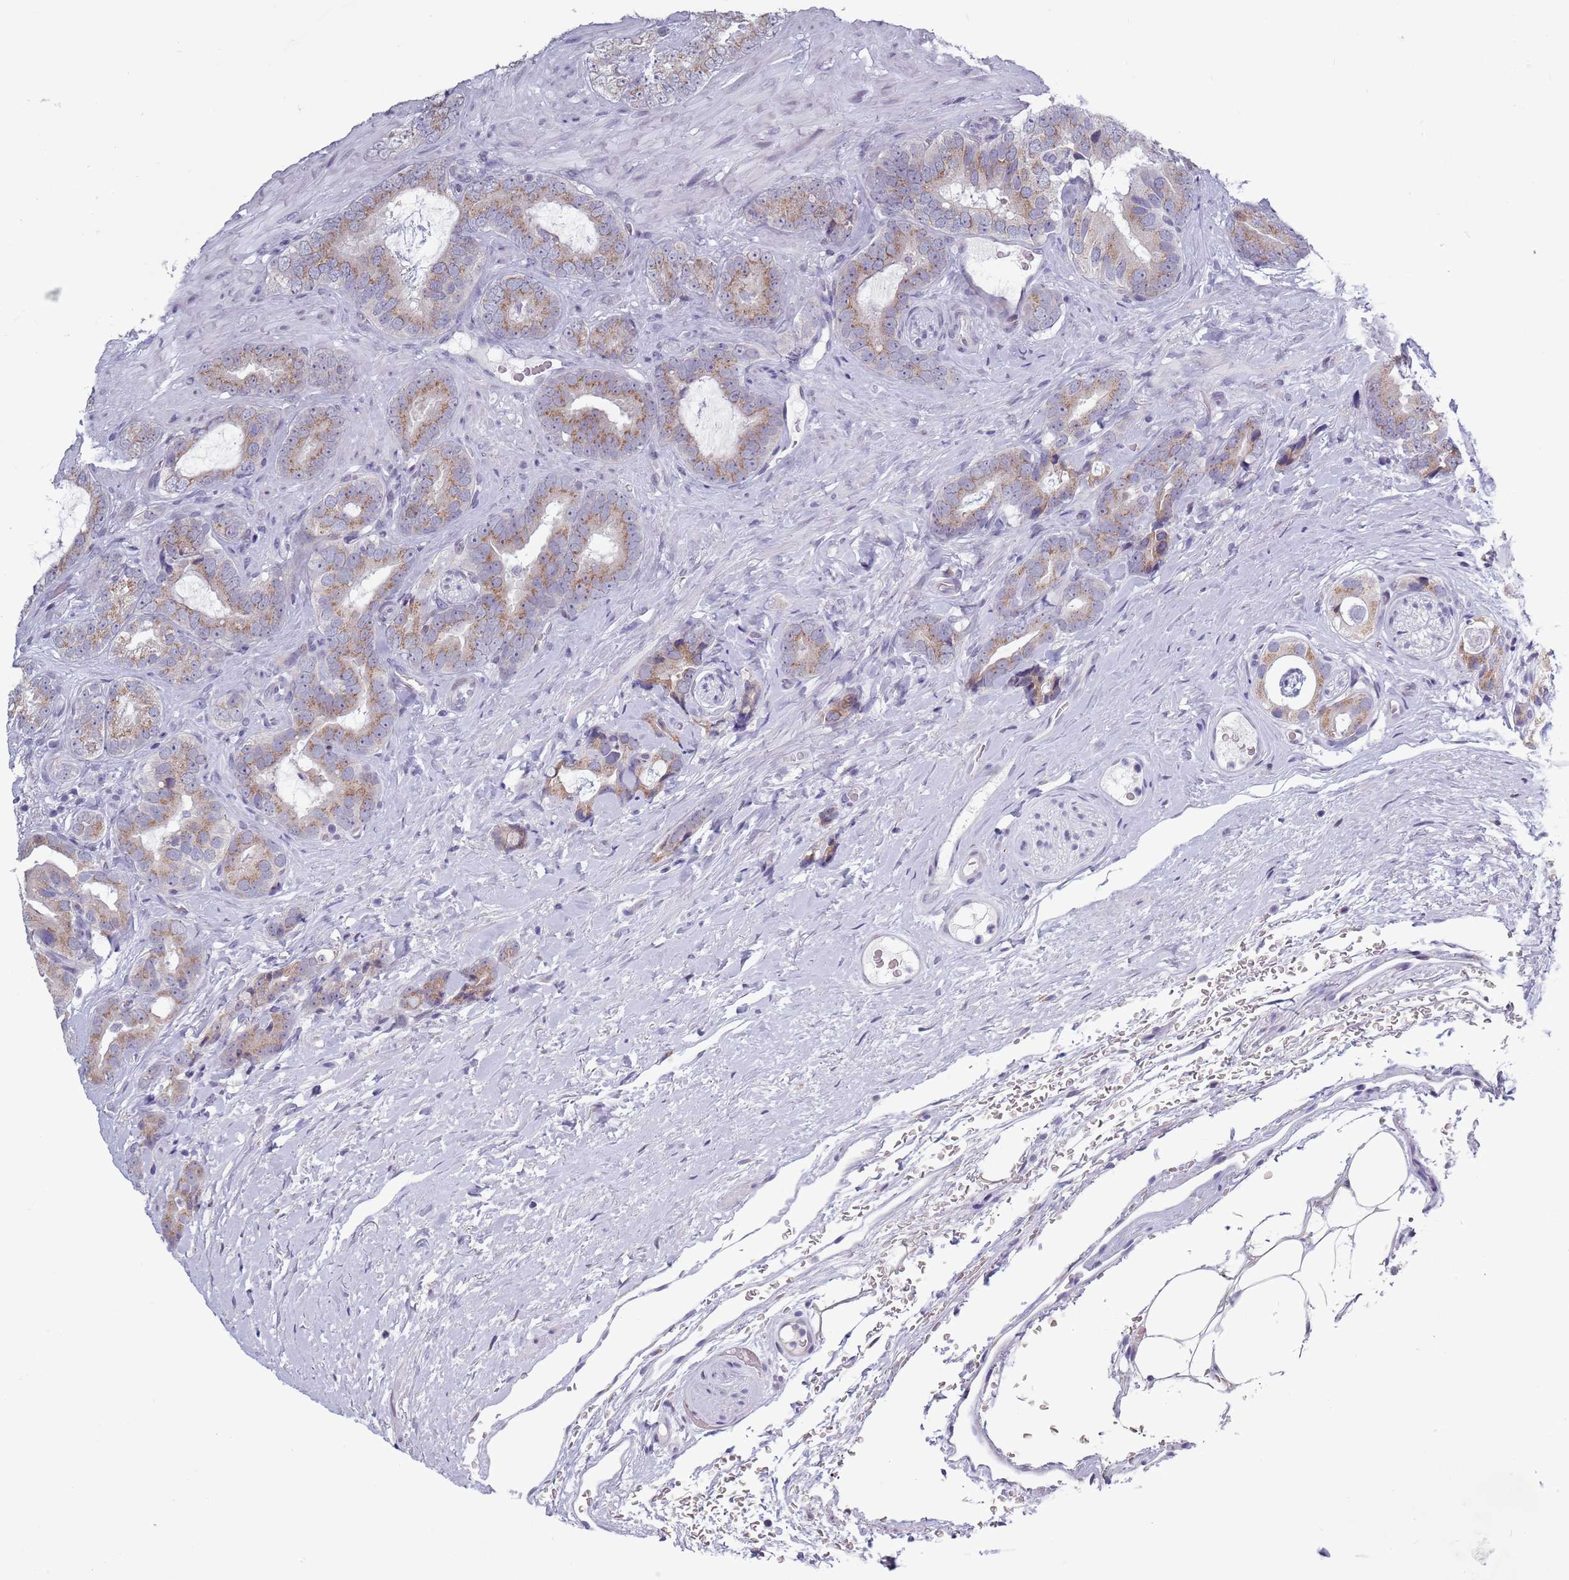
{"staining": {"intensity": "moderate", "quantity": ">75%", "location": "cytoplasmic/membranous"}, "tissue": "prostate cancer", "cell_type": "Tumor cells", "image_type": "cancer", "snomed": [{"axis": "morphology", "description": "Adenocarcinoma, High grade"}, {"axis": "topography", "description": "Prostate"}], "caption": "Tumor cells display medium levels of moderate cytoplasmic/membranous expression in about >75% of cells in adenocarcinoma (high-grade) (prostate). (Brightfield microscopy of DAB IHC at high magnification).", "gene": "ZKSCAN2", "patient": {"sex": "male", "age": 71}}